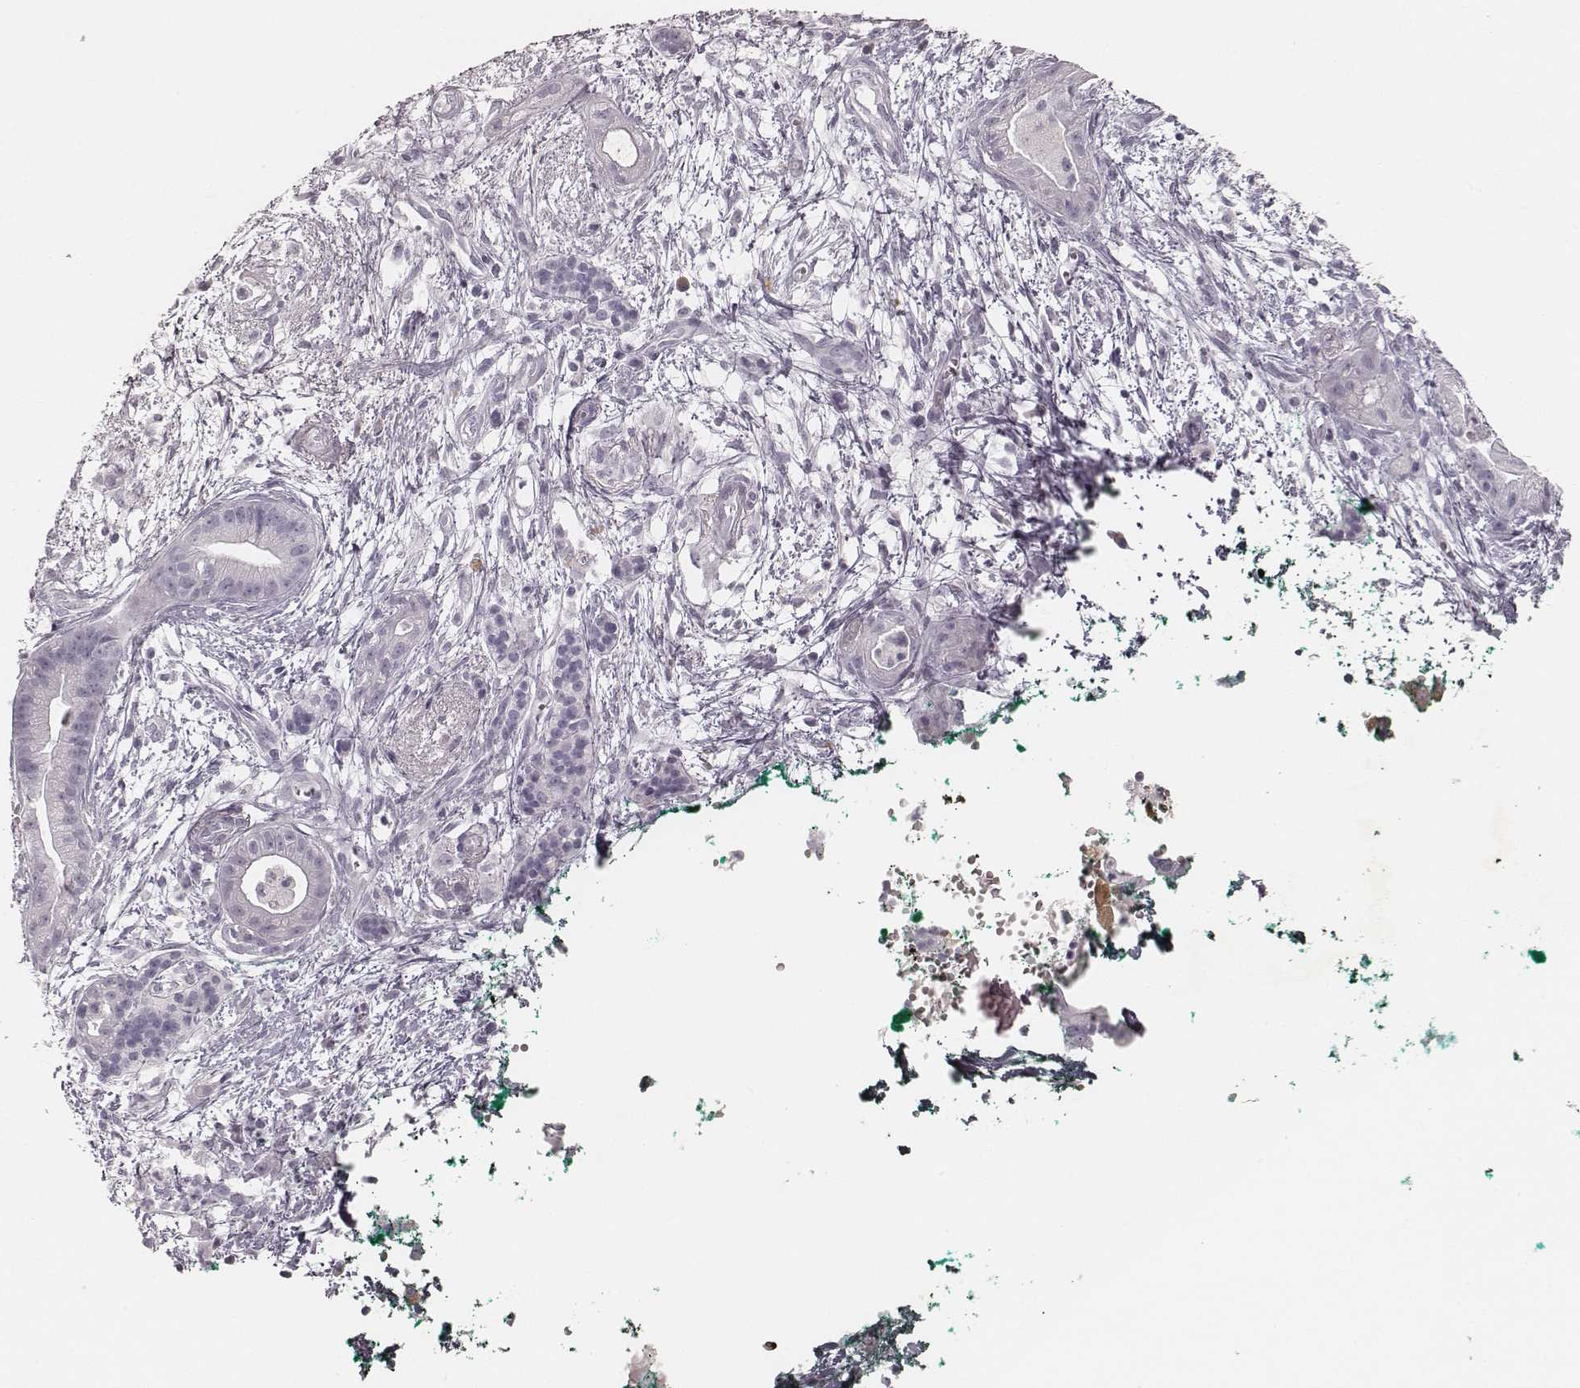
{"staining": {"intensity": "negative", "quantity": "none", "location": "none"}, "tissue": "pancreatic cancer", "cell_type": "Tumor cells", "image_type": "cancer", "snomed": [{"axis": "morphology", "description": "Normal tissue, NOS"}, {"axis": "morphology", "description": "Adenocarcinoma, NOS"}, {"axis": "topography", "description": "Lymph node"}, {"axis": "topography", "description": "Pancreas"}], "caption": "Pancreatic cancer was stained to show a protein in brown. There is no significant positivity in tumor cells. (DAB (3,3'-diaminobenzidine) immunohistochemistry (IHC) with hematoxylin counter stain).", "gene": "KRT82", "patient": {"sex": "female", "age": 58}}